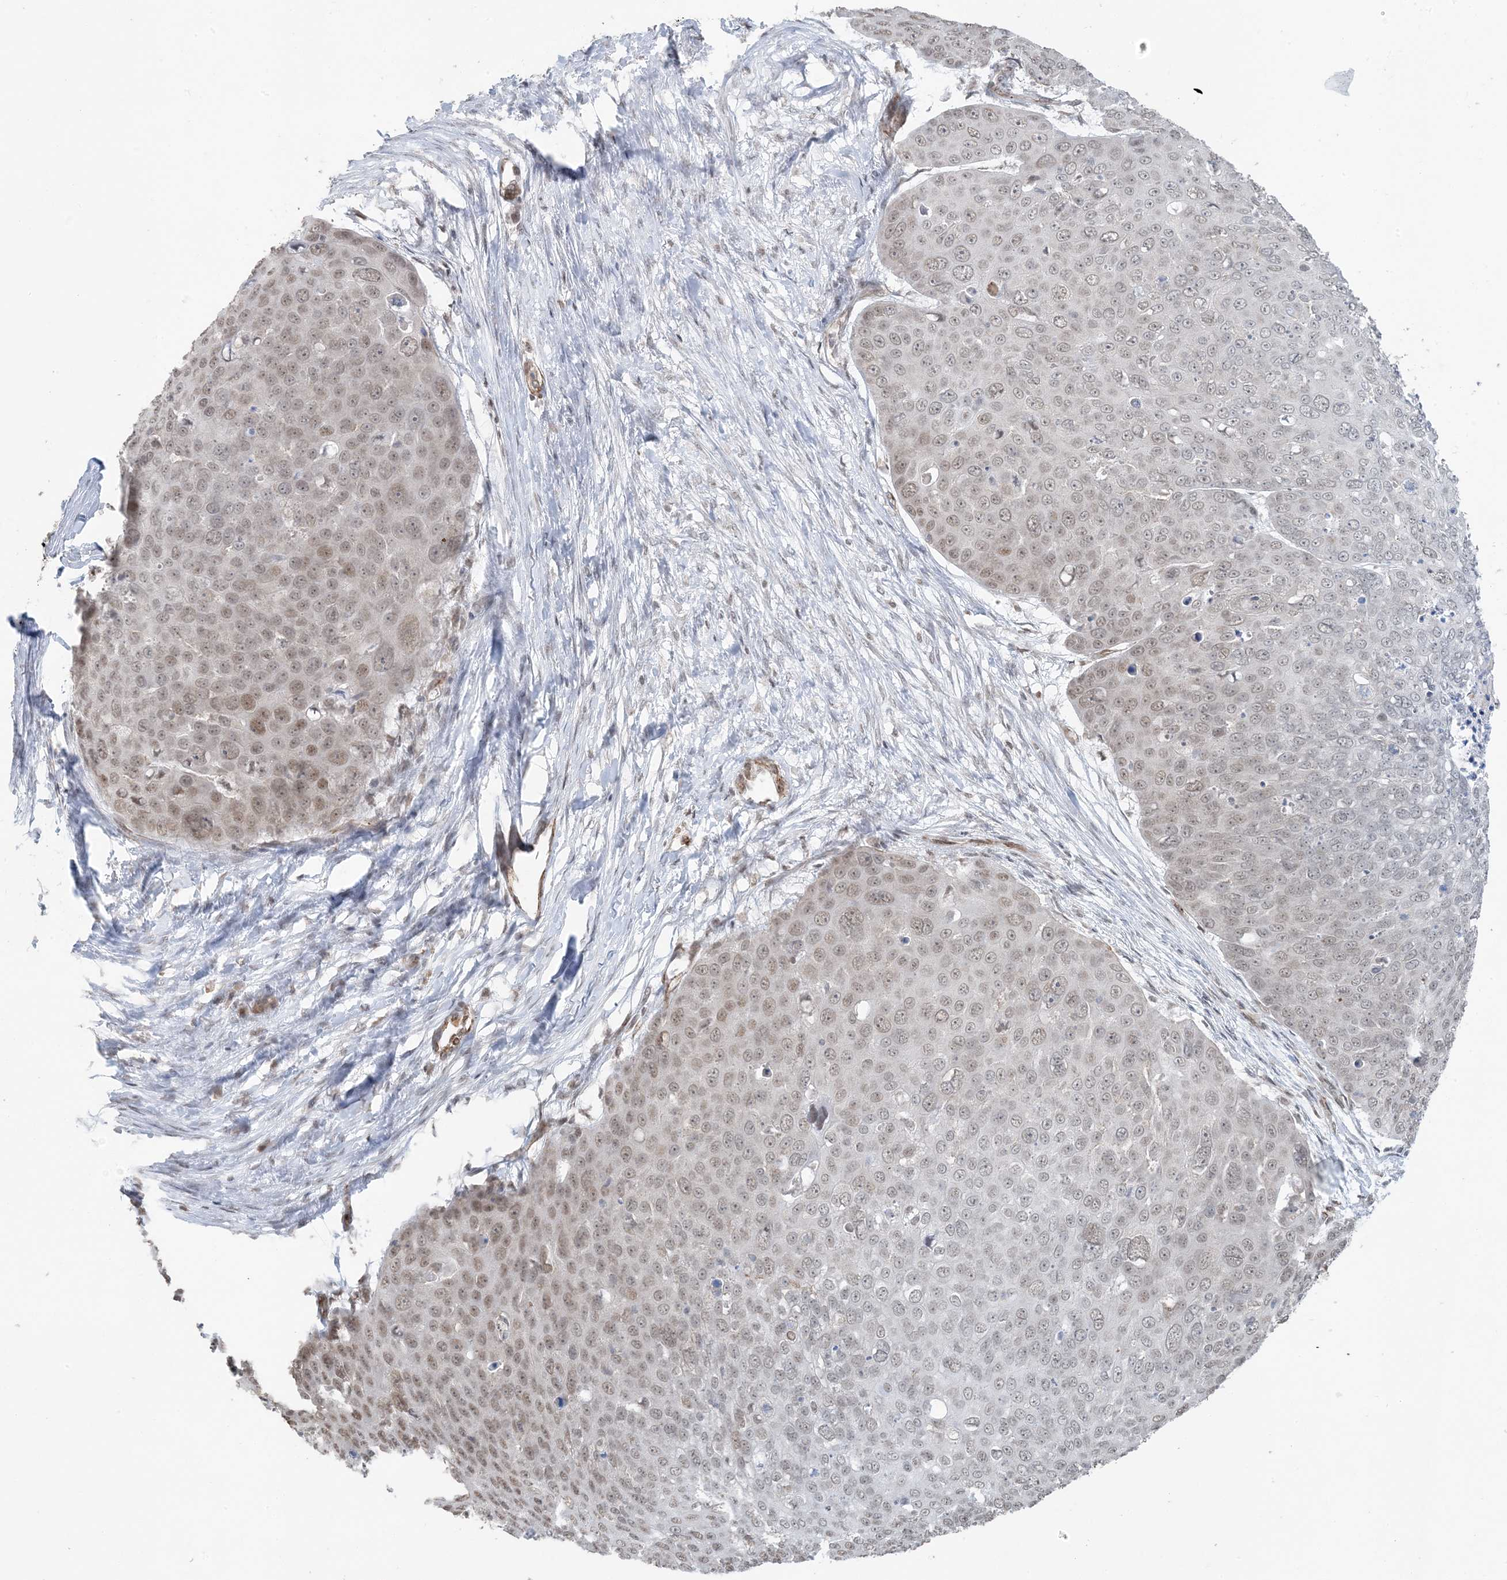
{"staining": {"intensity": "weak", "quantity": "25%-75%", "location": "nuclear"}, "tissue": "skin cancer", "cell_type": "Tumor cells", "image_type": "cancer", "snomed": [{"axis": "morphology", "description": "Squamous cell carcinoma, NOS"}, {"axis": "topography", "description": "Skin"}], "caption": "An IHC image of neoplastic tissue is shown. Protein staining in brown shows weak nuclear positivity in skin squamous cell carcinoma within tumor cells.", "gene": "CHCHD4", "patient": {"sex": "male", "age": 71}}